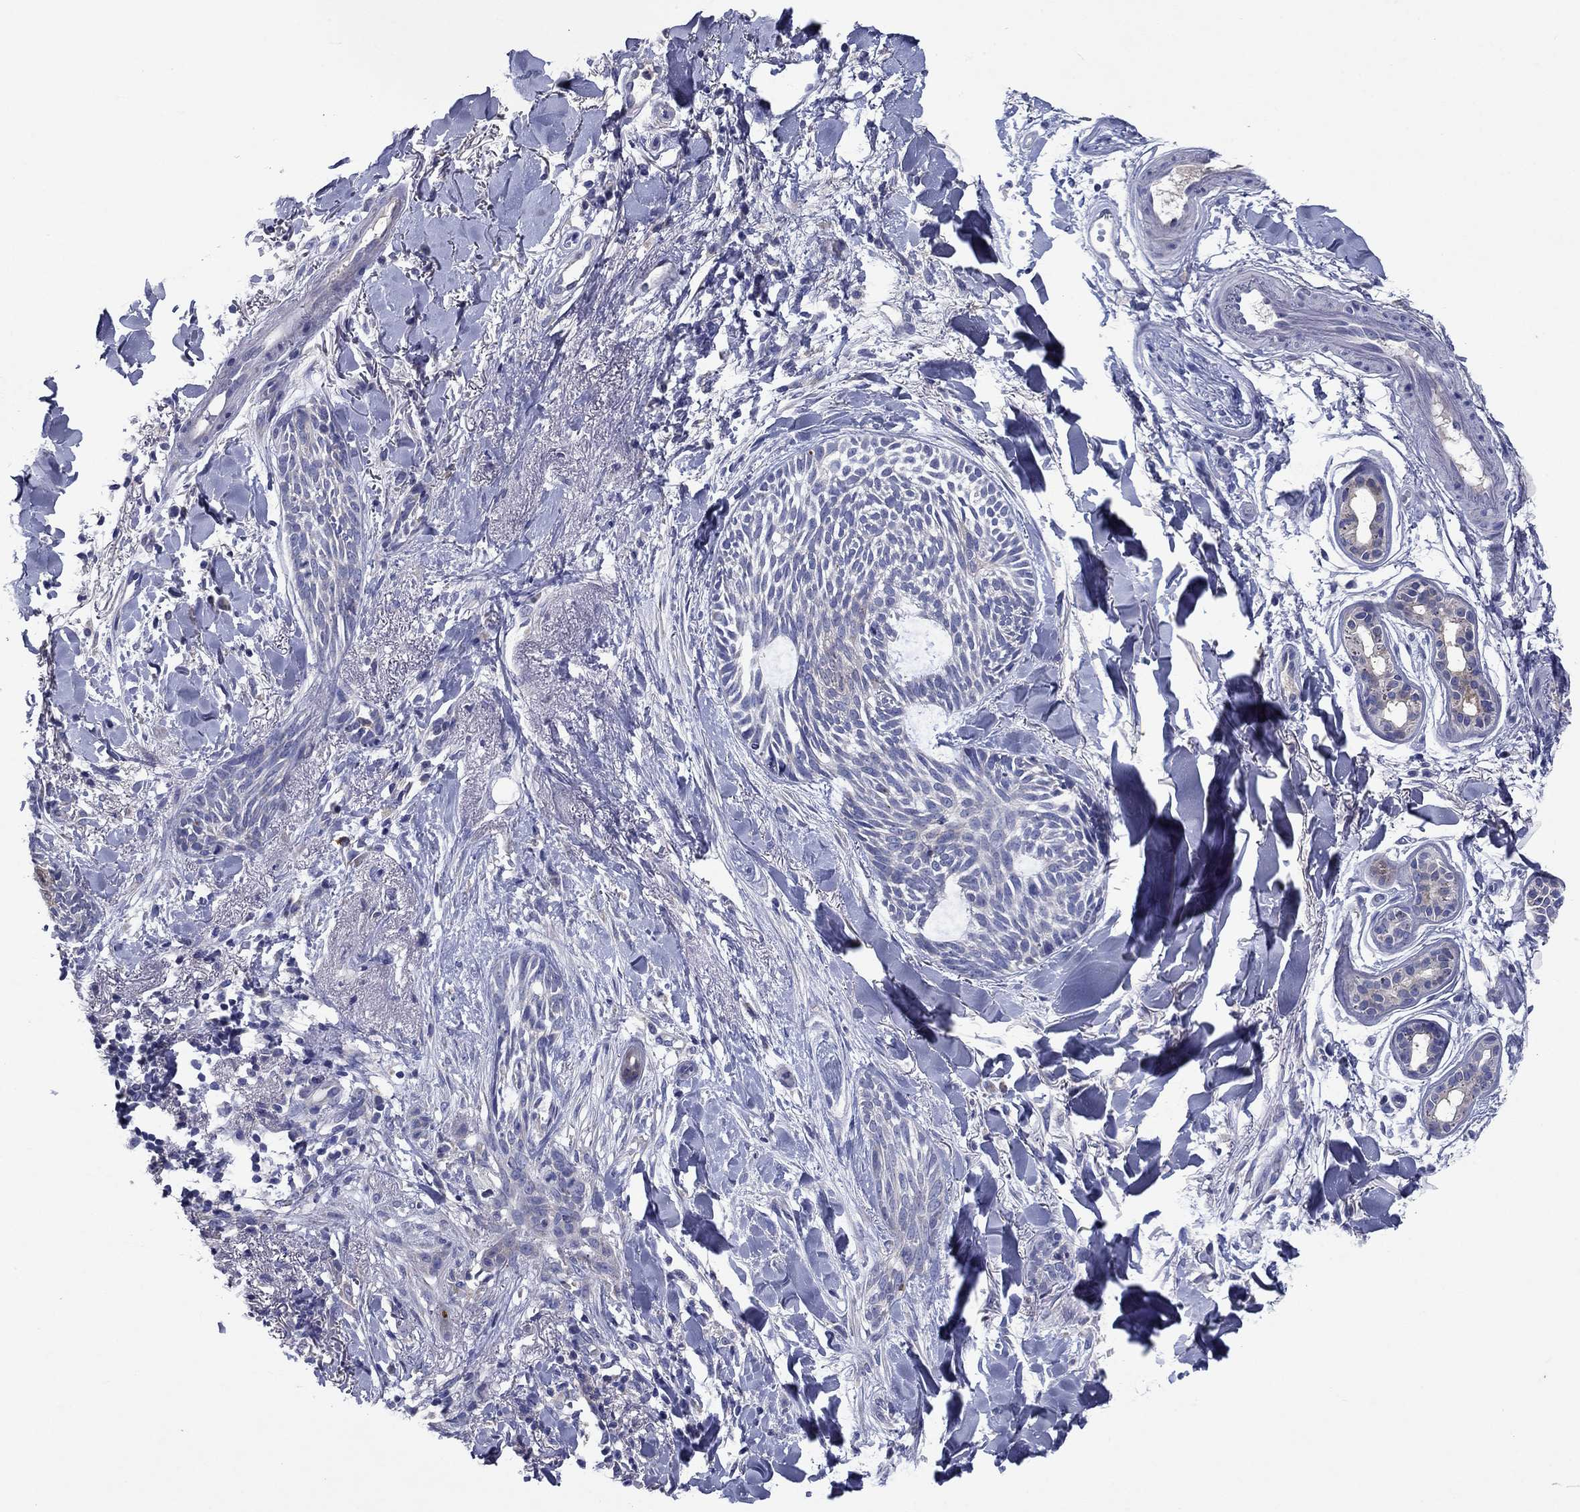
{"staining": {"intensity": "negative", "quantity": "none", "location": "none"}, "tissue": "skin cancer", "cell_type": "Tumor cells", "image_type": "cancer", "snomed": [{"axis": "morphology", "description": "Normal tissue, NOS"}, {"axis": "morphology", "description": "Basal cell carcinoma"}, {"axis": "topography", "description": "Skin"}], "caption": "Immunohistochemistry of skin cancer (basal cell carcinoma) demonstrates no positivity in tumor cells.", "gene": "SULT2B1", "patient": {"sex": "male", "age": 84}}